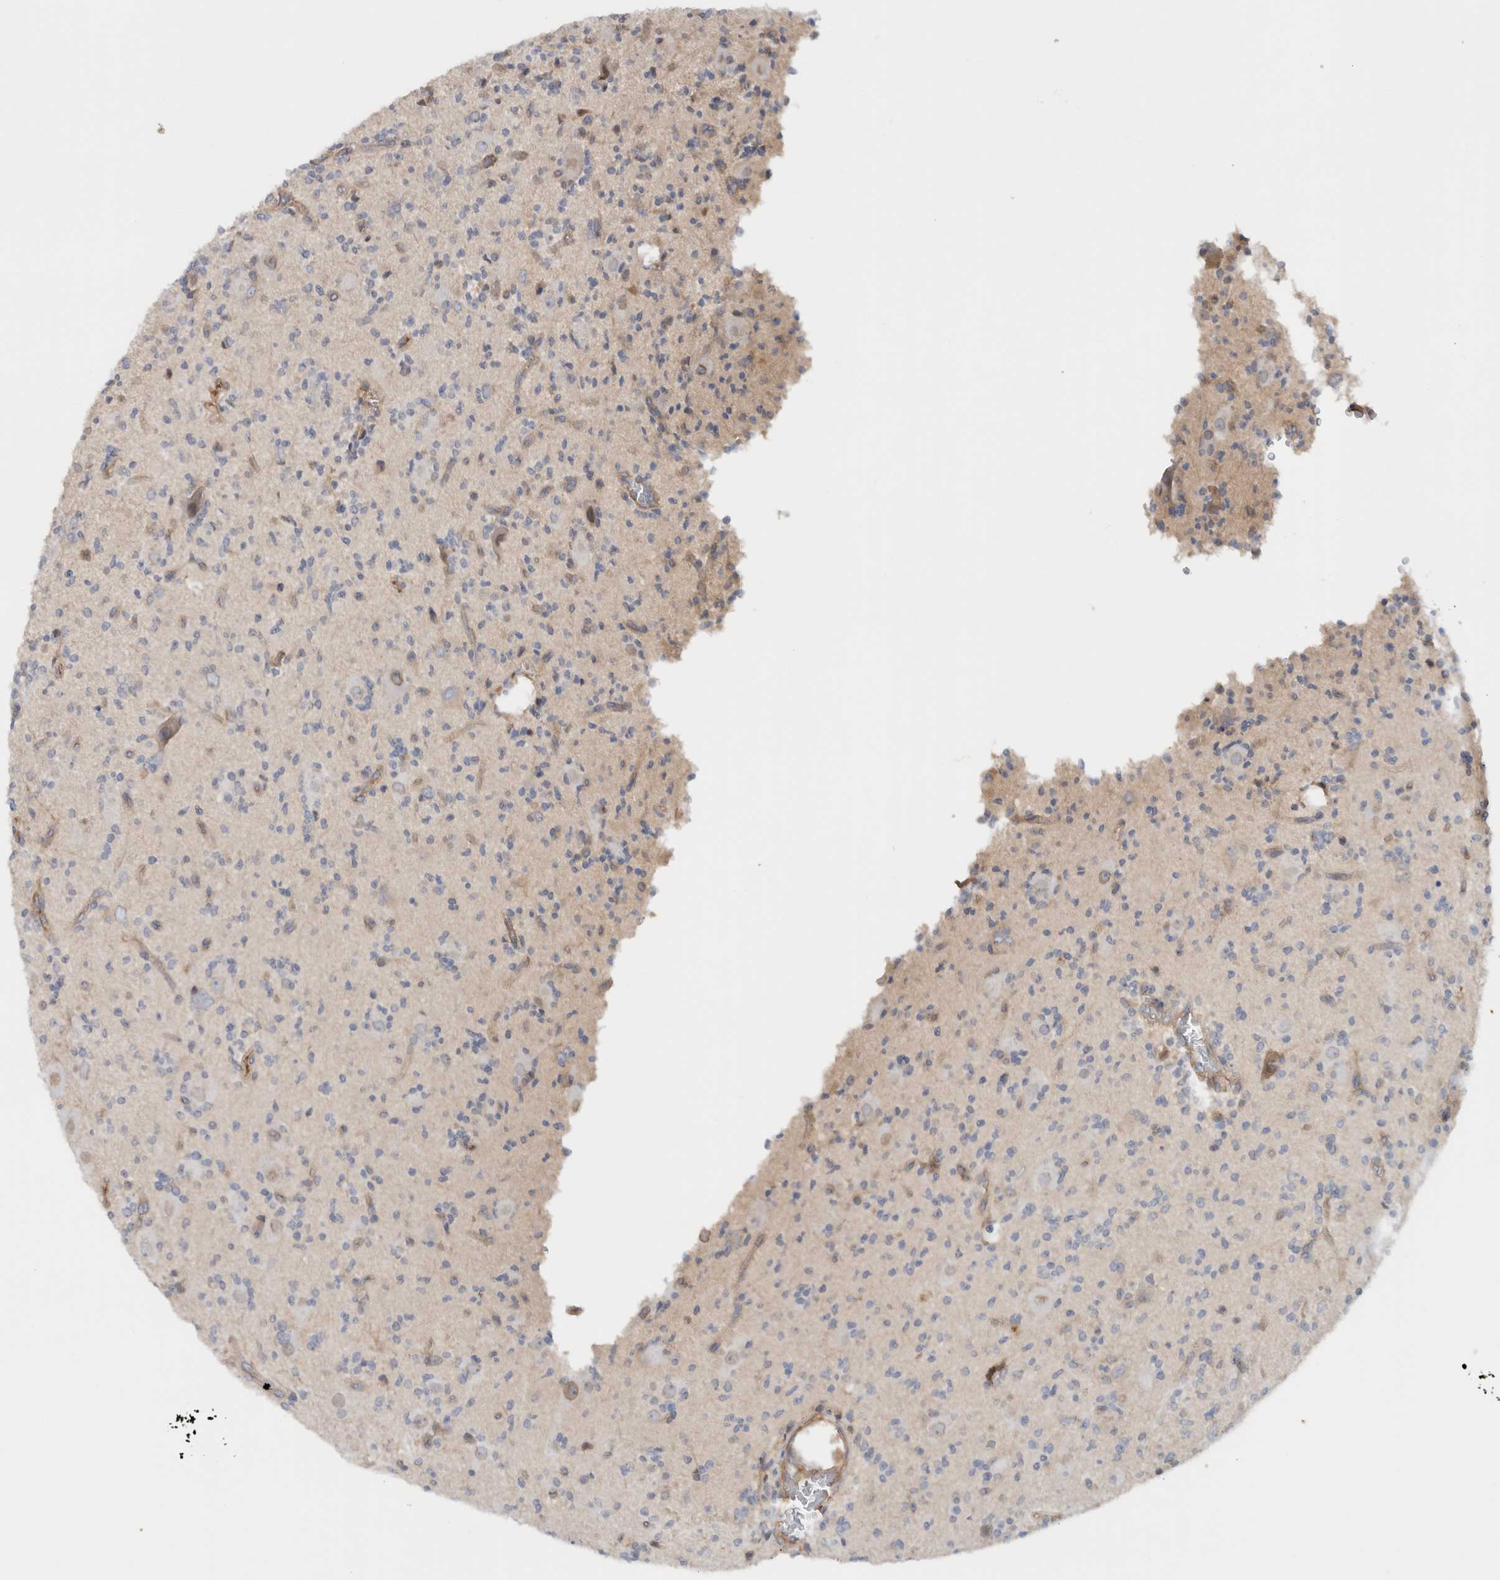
{"staining": {"intensity": "negative", "quantity": "none", "location": "none"}, "tissue": "glioma", "cell_type": "Tumor cells", "image_type": "cancer", "snomed": [{"axis": "morphology", "description": "Glioma, malignant, High grade"}, {"axis": "topography", "description": "Brain"}], "caption": "Tumor cells show no significant positivity in glioma.", "gene": "CFI", "patient": {"sex": "male", "age": 34}}